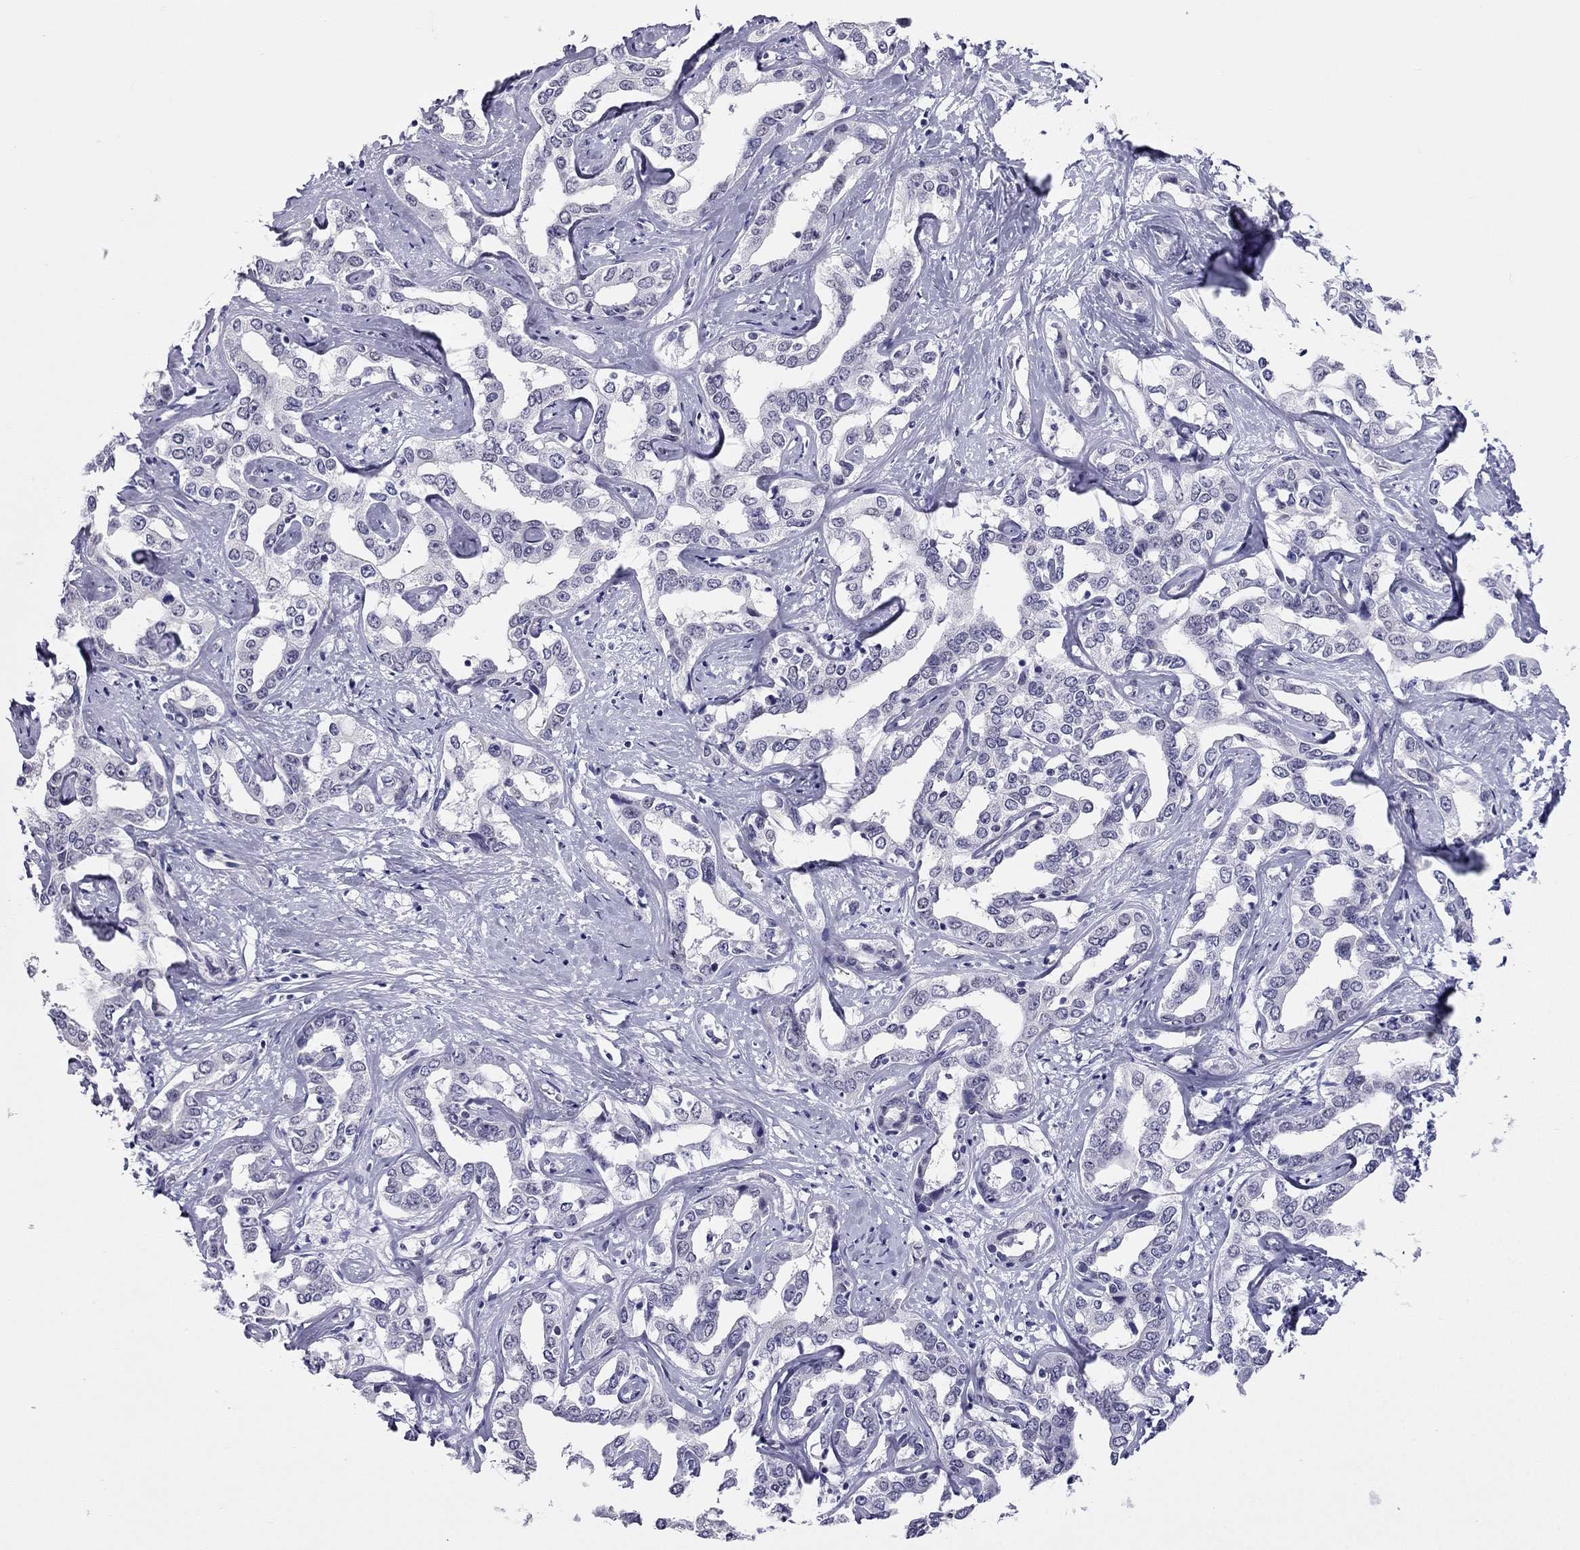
{"staining": {"intensity": "negative", "quantity": "none", "location": "none"}, "tissue": "liver cancer", "cell_type": "Tumor cells", "image_type": "cancer", "snomed": [{"axis": "morphology", "description": "Cholangiocarcinoma"}, {"axis": "topography", "description": "Liver"}], "caption": "Liver cholangiocarcinoma was stained to show a protein in brown. There is no significant expression in tumor cells.", "gene": "CROCC2", "patient": {"sex": "male", "age": 59}}